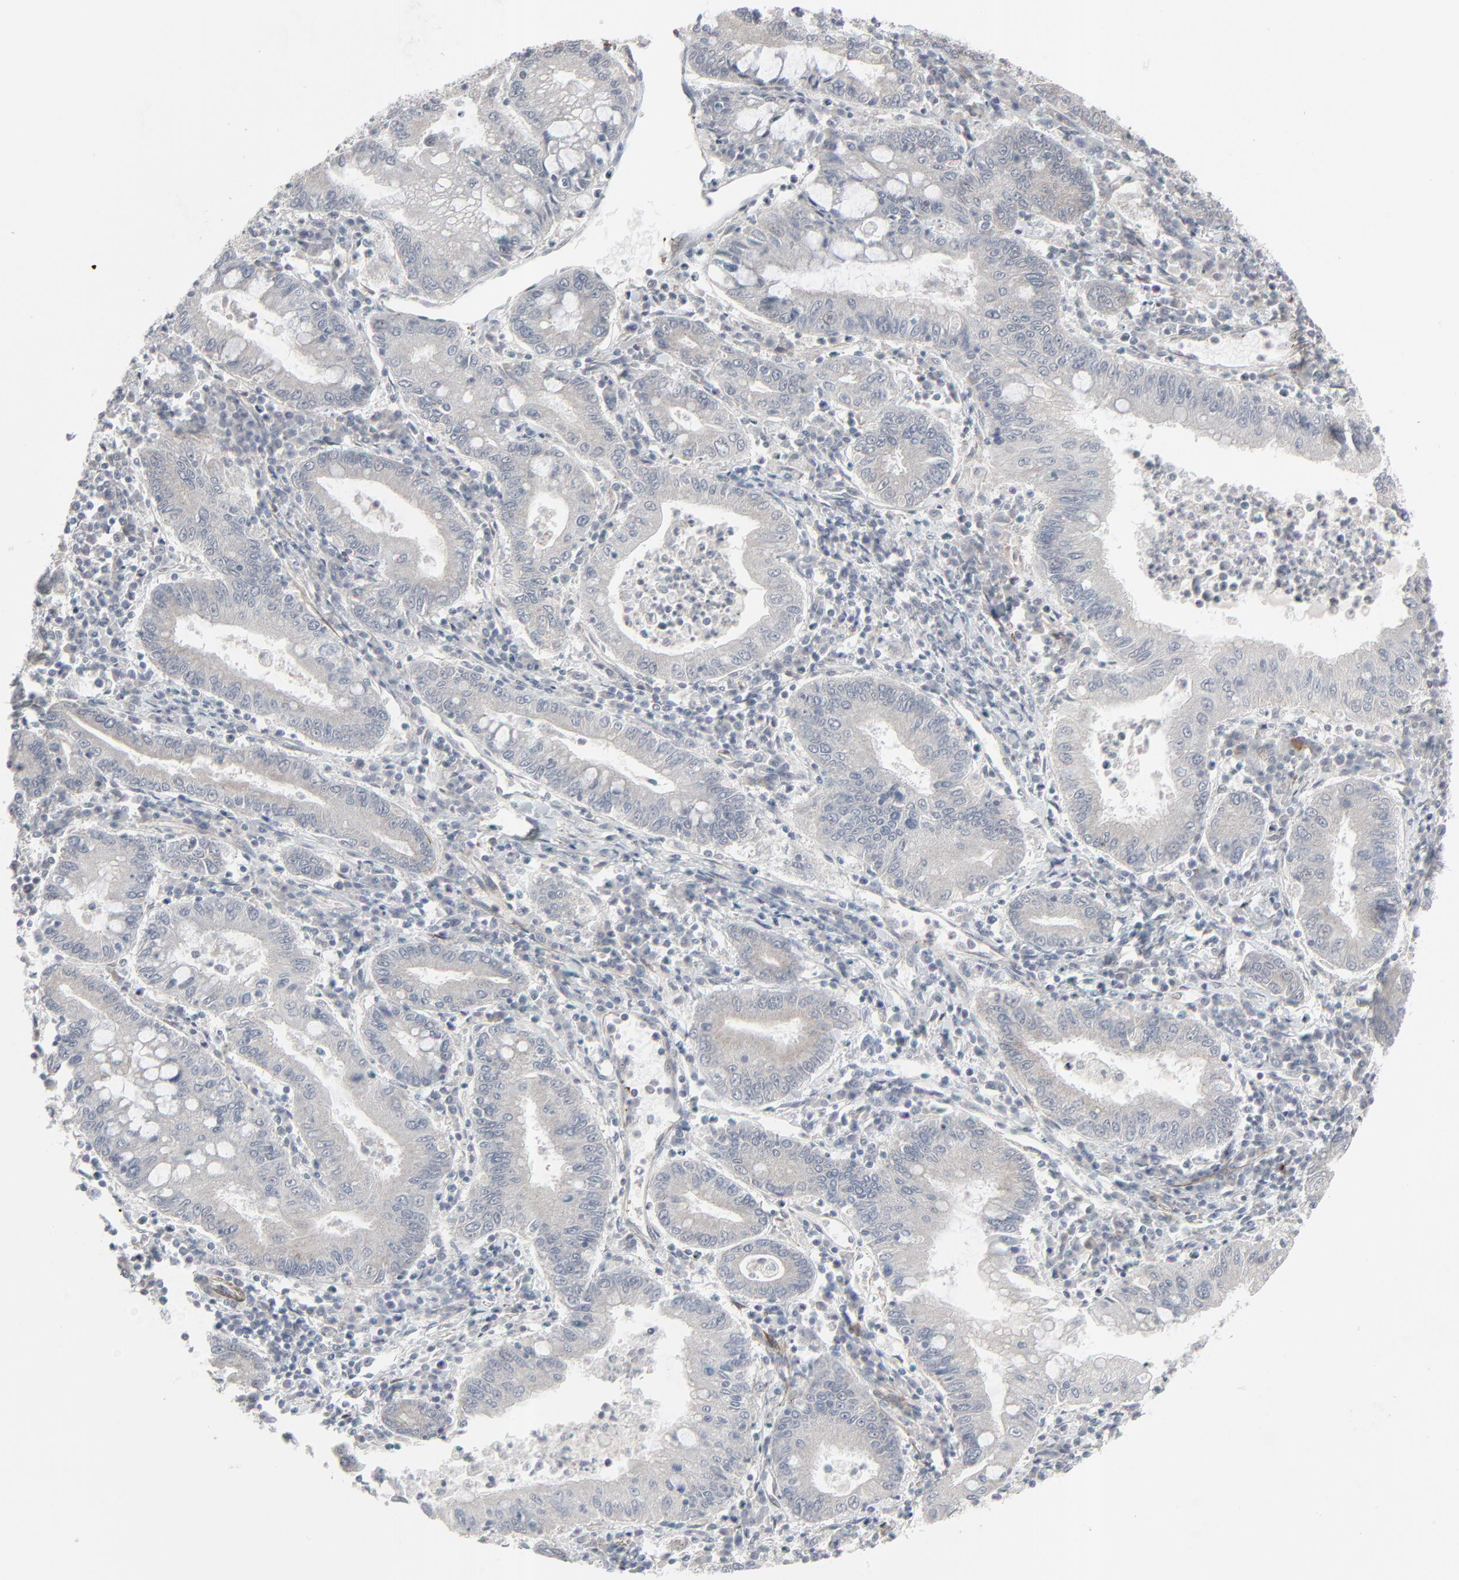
{"staining": {"intensity": "weak", "quantity": "25%-75%", "location": "cytoplasmic/membranous"}, "tissue": "stomach cancer", "cell_type": "Tumor cells", "image_type": "cancer", "snomed": [{"axis": "morphology", "description": "Normal tissue, NOS"}, {"axis": "morphology", "description": "Adenocarcinoma, NOS"}, {"axis": "topography", "description": "Esophagus"}, {"axis": "topography", "description": "Stomach, upper"}, {"axis": "topography", "description": "Peripheral nerve tissue"}], "caption": "The photomicrograph demonstrates a brown stain indicating the presence of a protein in the cytoplasmic/membranous of tumor cells in adenocarcinoma (stomach).", "gene": "NEUROD1", "patient": {"sex": "male", "age": 62}}